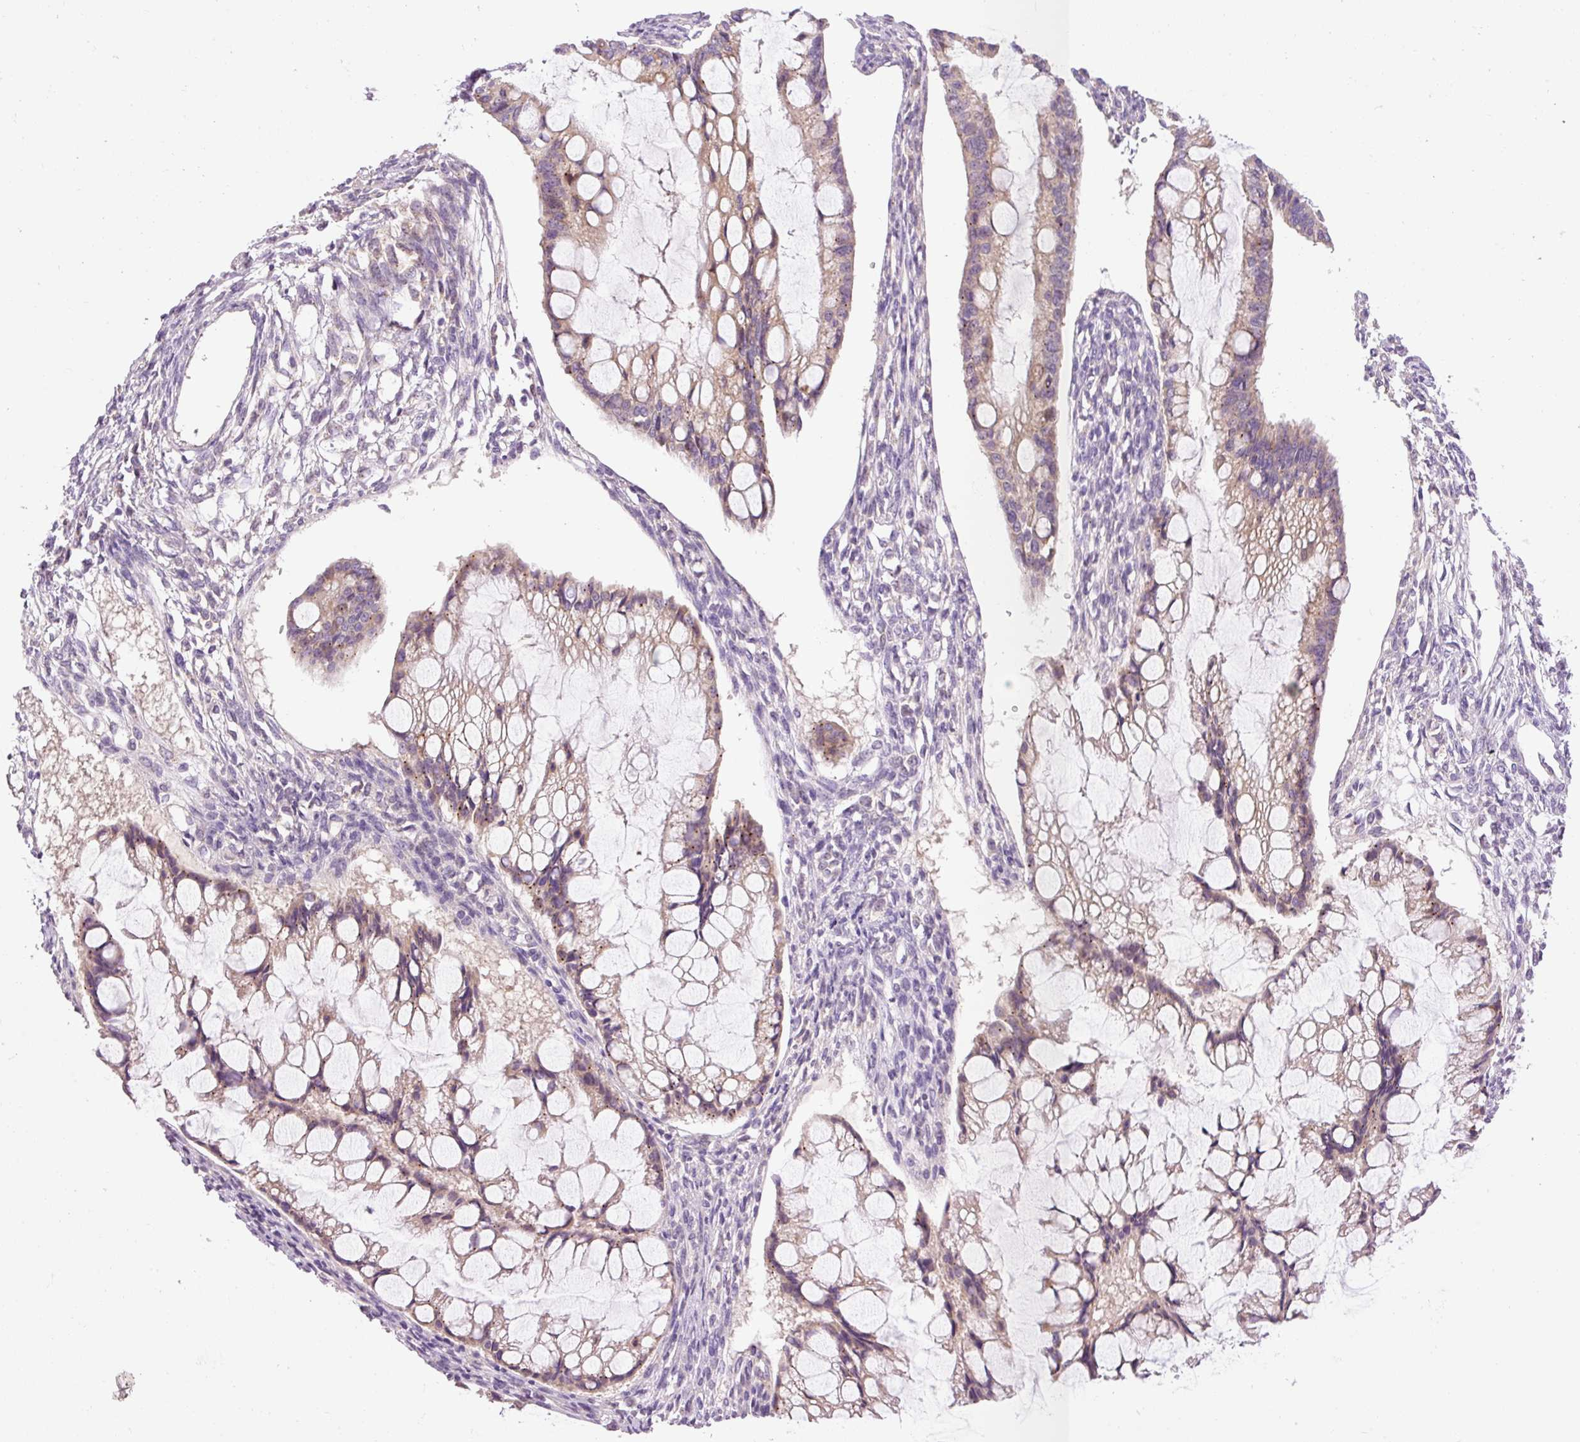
{"staining": {"intensity": "weak", "quantity": ">75%", "location": "cytoplasmic/membranous"}, "tissue": "ovarian cancer", "cell_type": "Tumor cells", "image_type": "cancer", "snomed": [{"axis": "morphology", "description": "Cystadenocarcinoma, mucinous, NOS"}, {"axis": "topography", "description": "Ovary"}], "caption": "IHC histopathology image of mucinous cystadenocarcinoma (ovarian) stained for a protein (brown), which demonstrates low levels of weak cytoplasmic/membranous staining in approximately >75% of tumor cells.", "gene": "PNPLA5", "patient": {"sex": "female", "age": 73}}